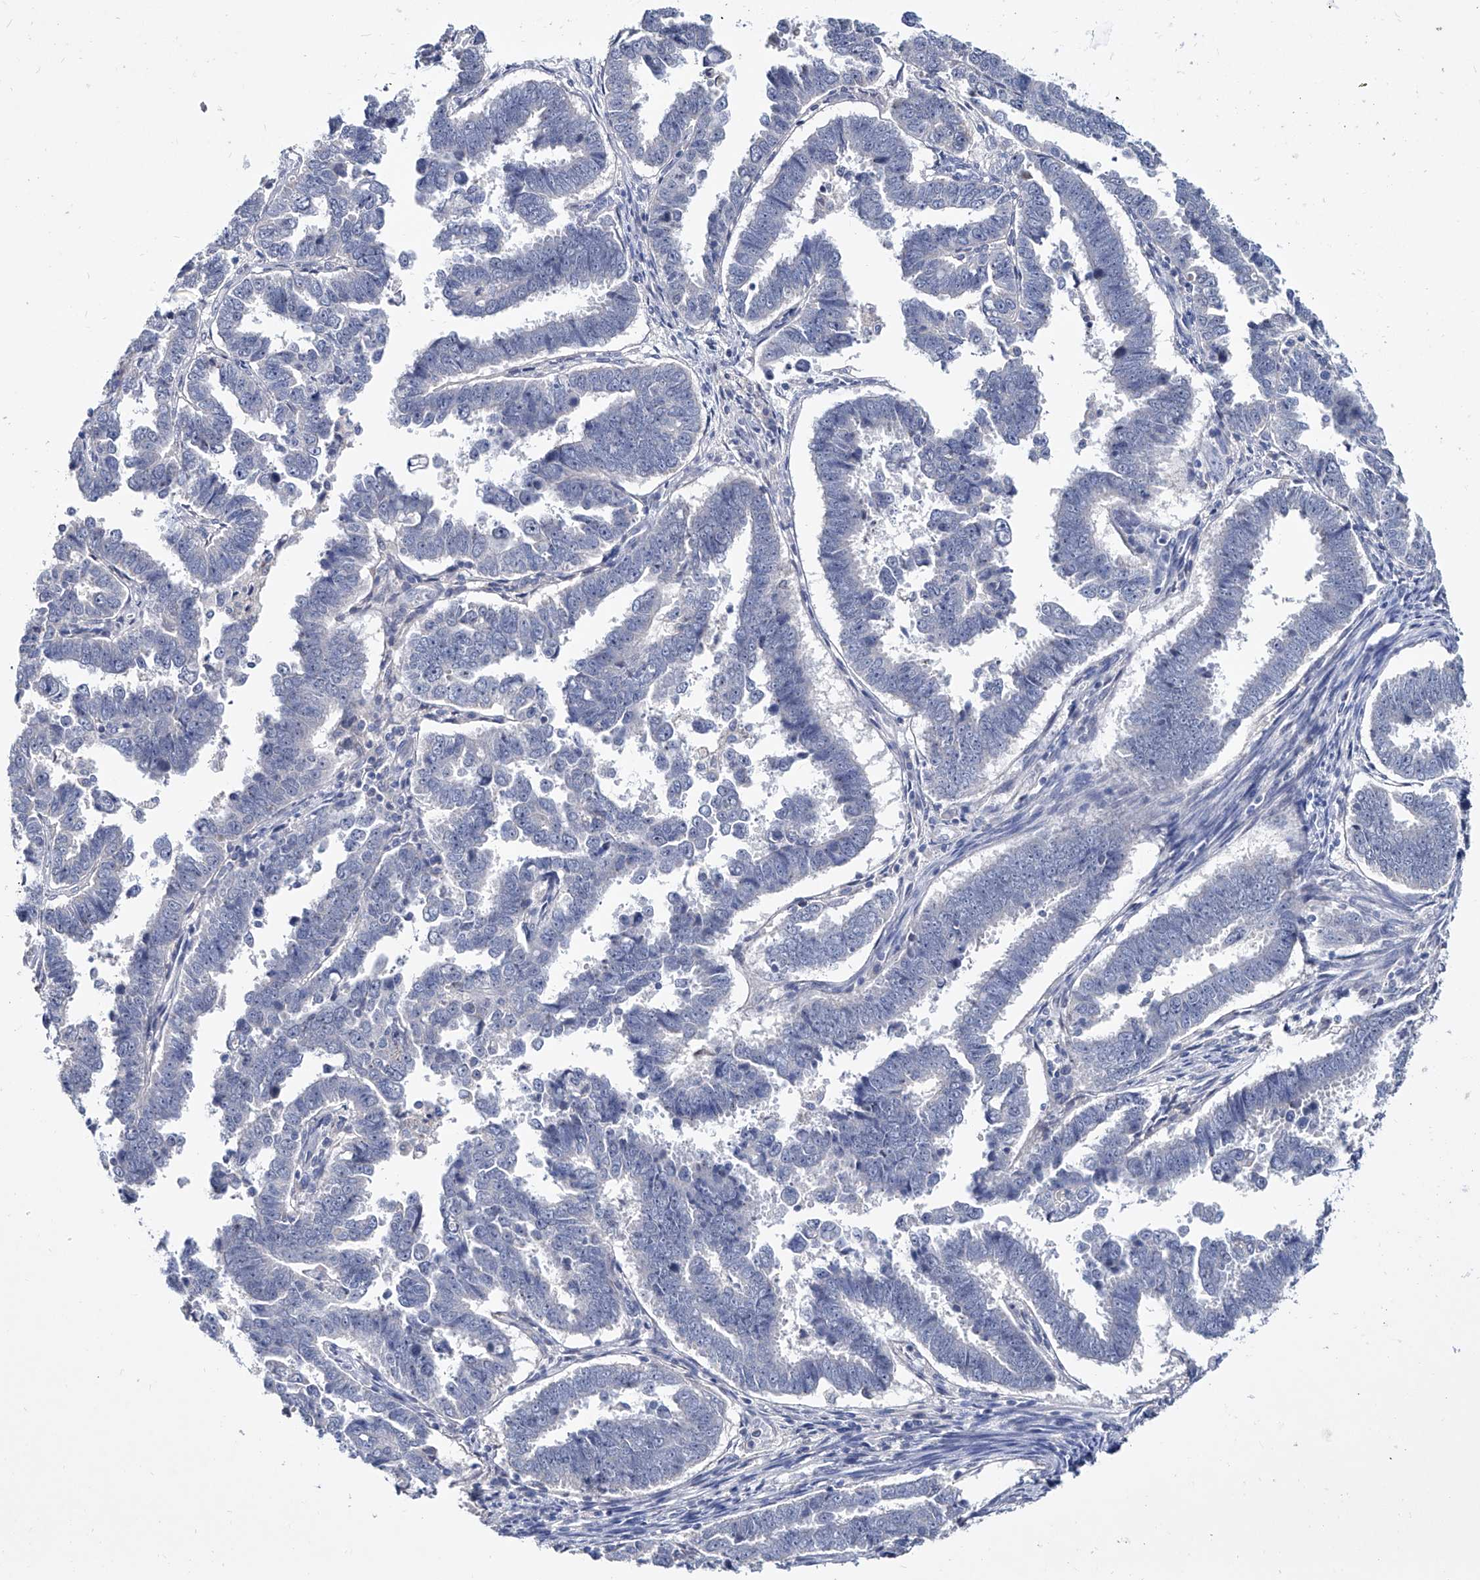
{"staining": {"intensity": "negative", "quantity": "none", "location": "none"}, "tissue": "endometrial cancer", "cell_type": "Tumor cells", "image_type": "cancer", "snomed": [{"axis": "morphology", "description": "Adenocarcinoma, NOS"}, {"axis": "topography", "description": "Endometrium"}], "caption": "DAB immunohistochemical staining of human adenocarcinoma (endometrial) exhibits no significant expression in tumor cells.", "gene": "KLHL17", "patient": {"sex": "female", "age": 75}}